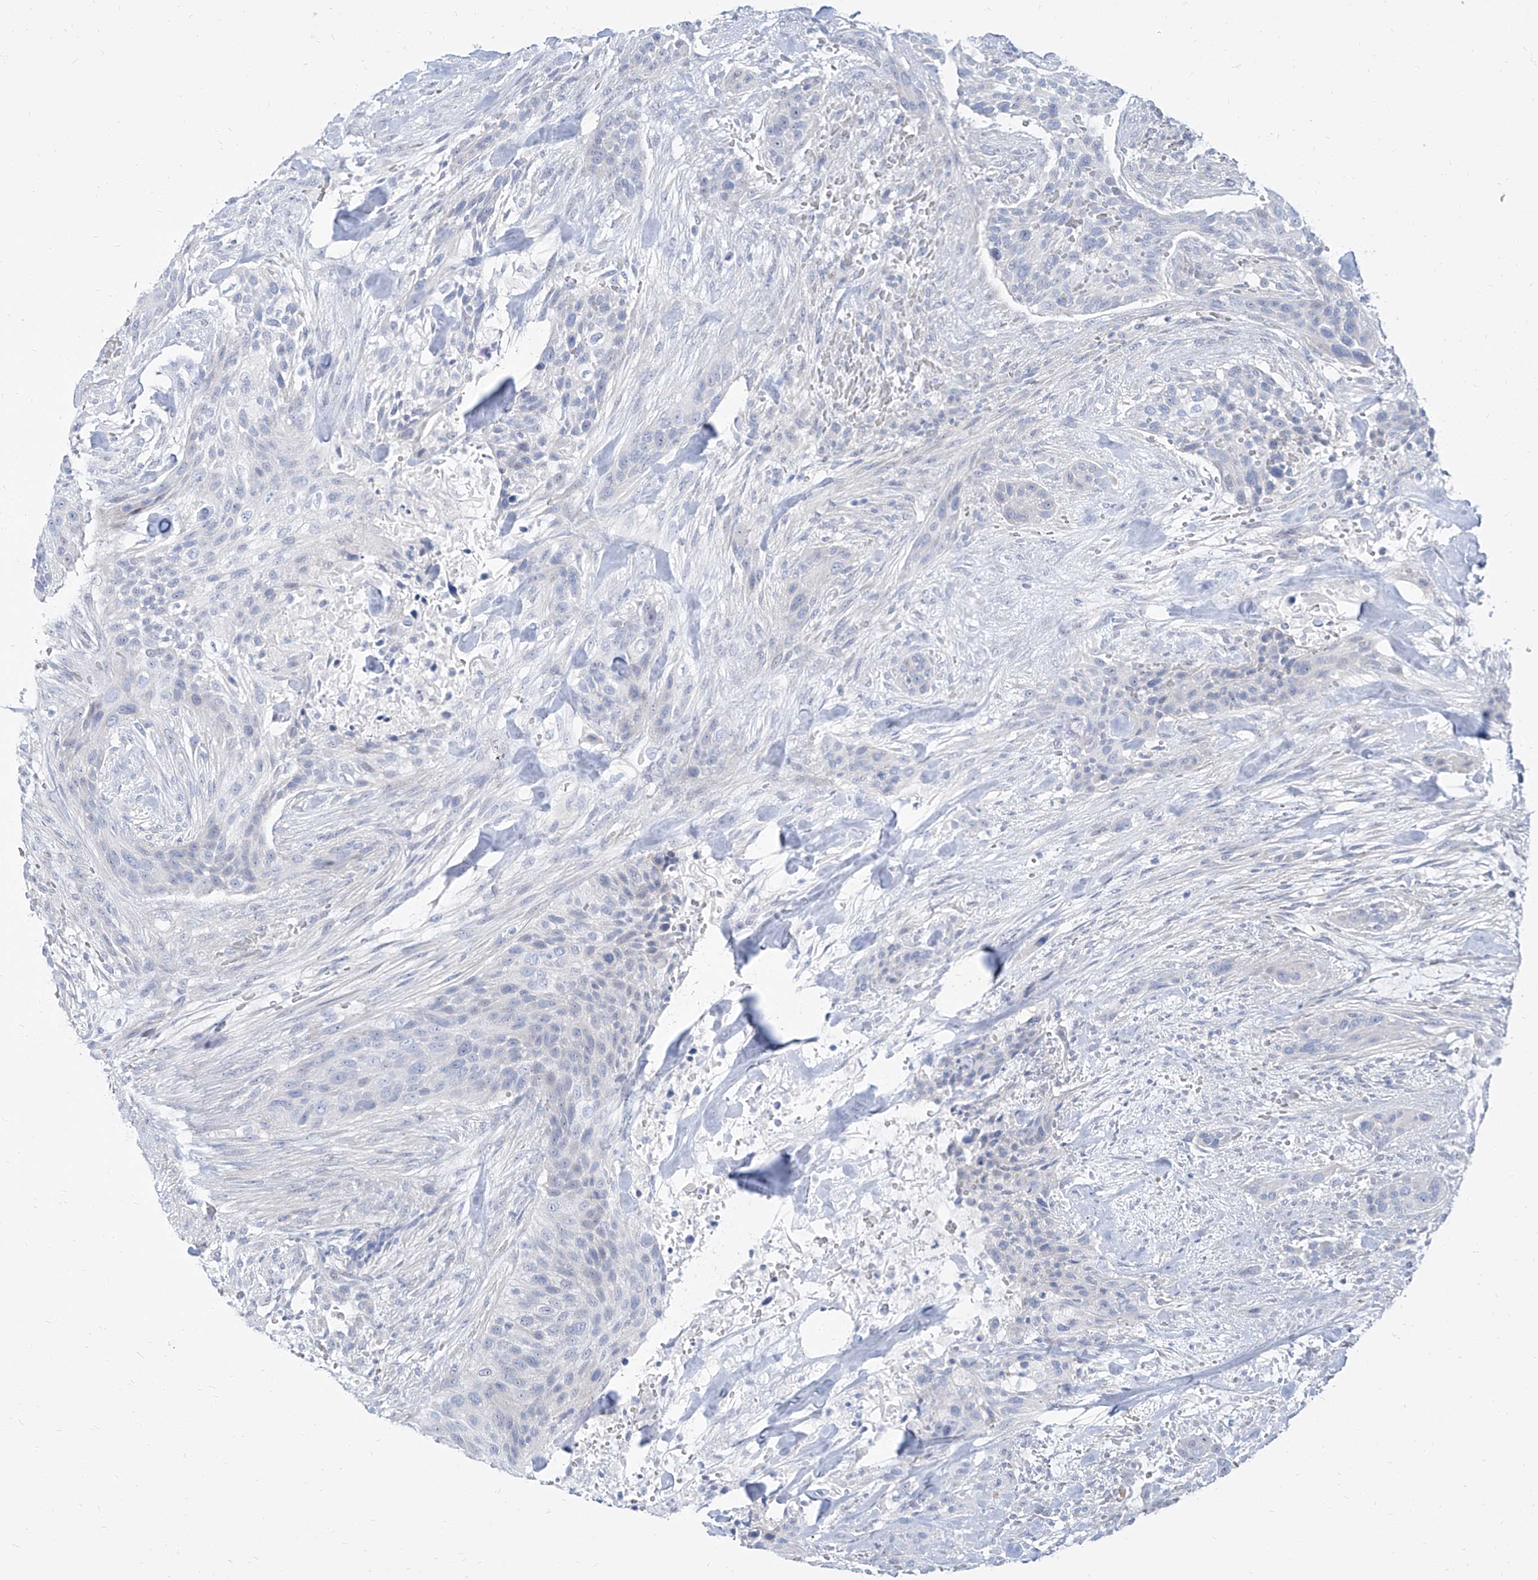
{"staining": {"intensity": "negative", "quantity": "none", "location": "none"}, "tissue": "urothelial cancer", "cell_type": "Tumor cells", "image_type": "cancer", "snomed": [{"axis": "morphology", "description": "Urothelial carcinoma, High grade"}, {"axis": "topography", "description": "Urinary bladder"}], "caption": "Photomicrograph shows no significant protein staining in tumor cells of urothelial cancer.", "gene": "TXLNB", "patient": {"sex": "male", "age": 35}}